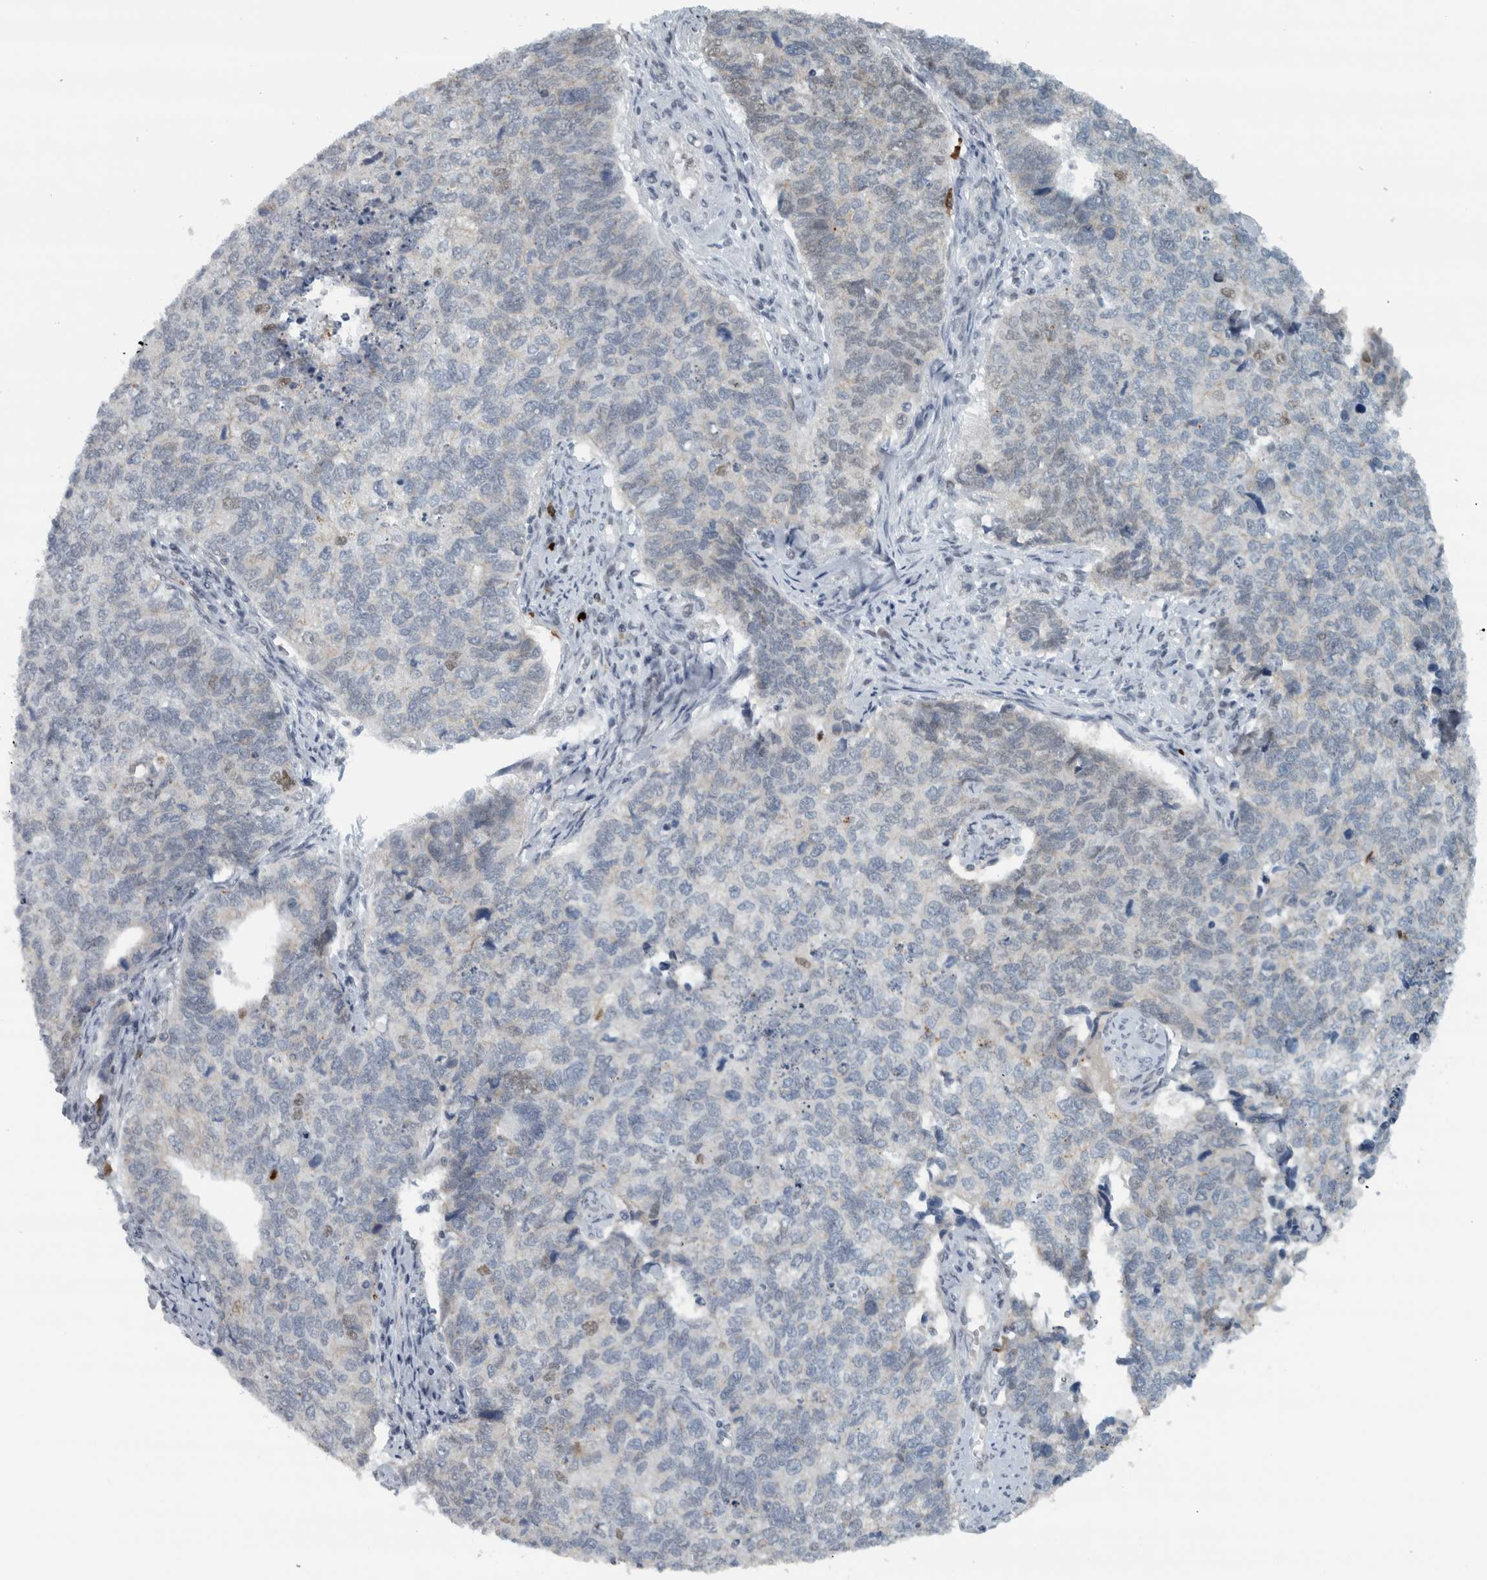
{"staining": {"intensity": "weak", "quantity": "<25%", "location": "cytoplasmic/membranous"}, "tissue": "cervical cancer", "cell_type": "Tumor cells", "image_type": "cancer", "snomed": [{"axis": "morphology", "description": "Squamous cell carcinoma, NOS"}, {"axis": "topography", "description": "Cervix"}], "caption": "This is a image of immunohistochemistry (IHC) staining of cervical cancer, which shows no expression in tumor cells.", "gene": "ADPRM", "patient": {"sex": "female", "age": 63}}